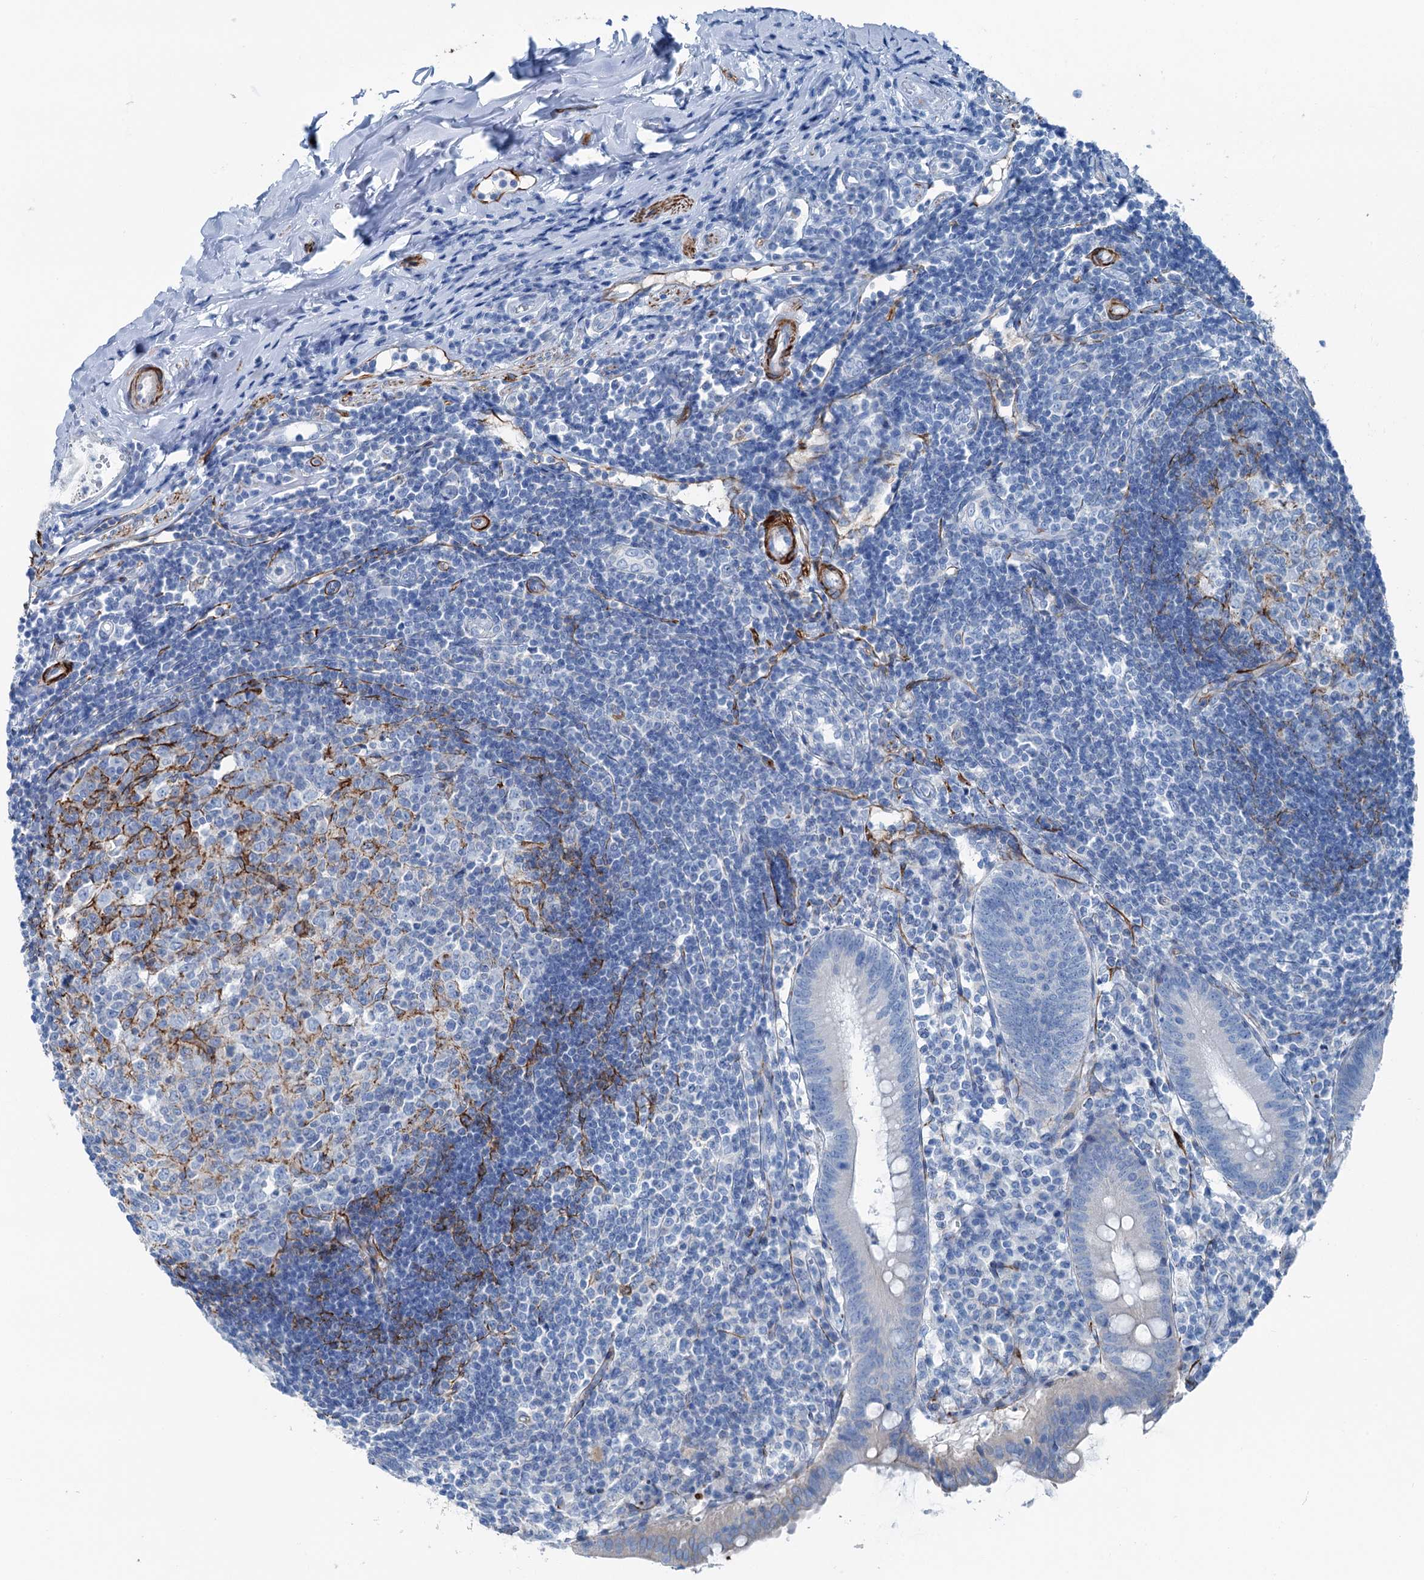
{"staining": {"intensity": "negative", "quantity": "none", "location": "none"}, "tissue": "appendix", "cell_type": "Glandular cells", "image_type": "normal", "snomed": [{"axis": "morphology", "description": "Normal tissue, NOS"}, {"axis": "topography", "description": "Appendix"}], "caption": "A histopathology image of human appendix is negative for staining in glandular cells. (DAB (3,3'-diaminobenzidine) IHC visualized using brightfield microscopy, high magnification).", "gene": "CALCOCO1", "patient": {"sex": "female", "age": 54}}